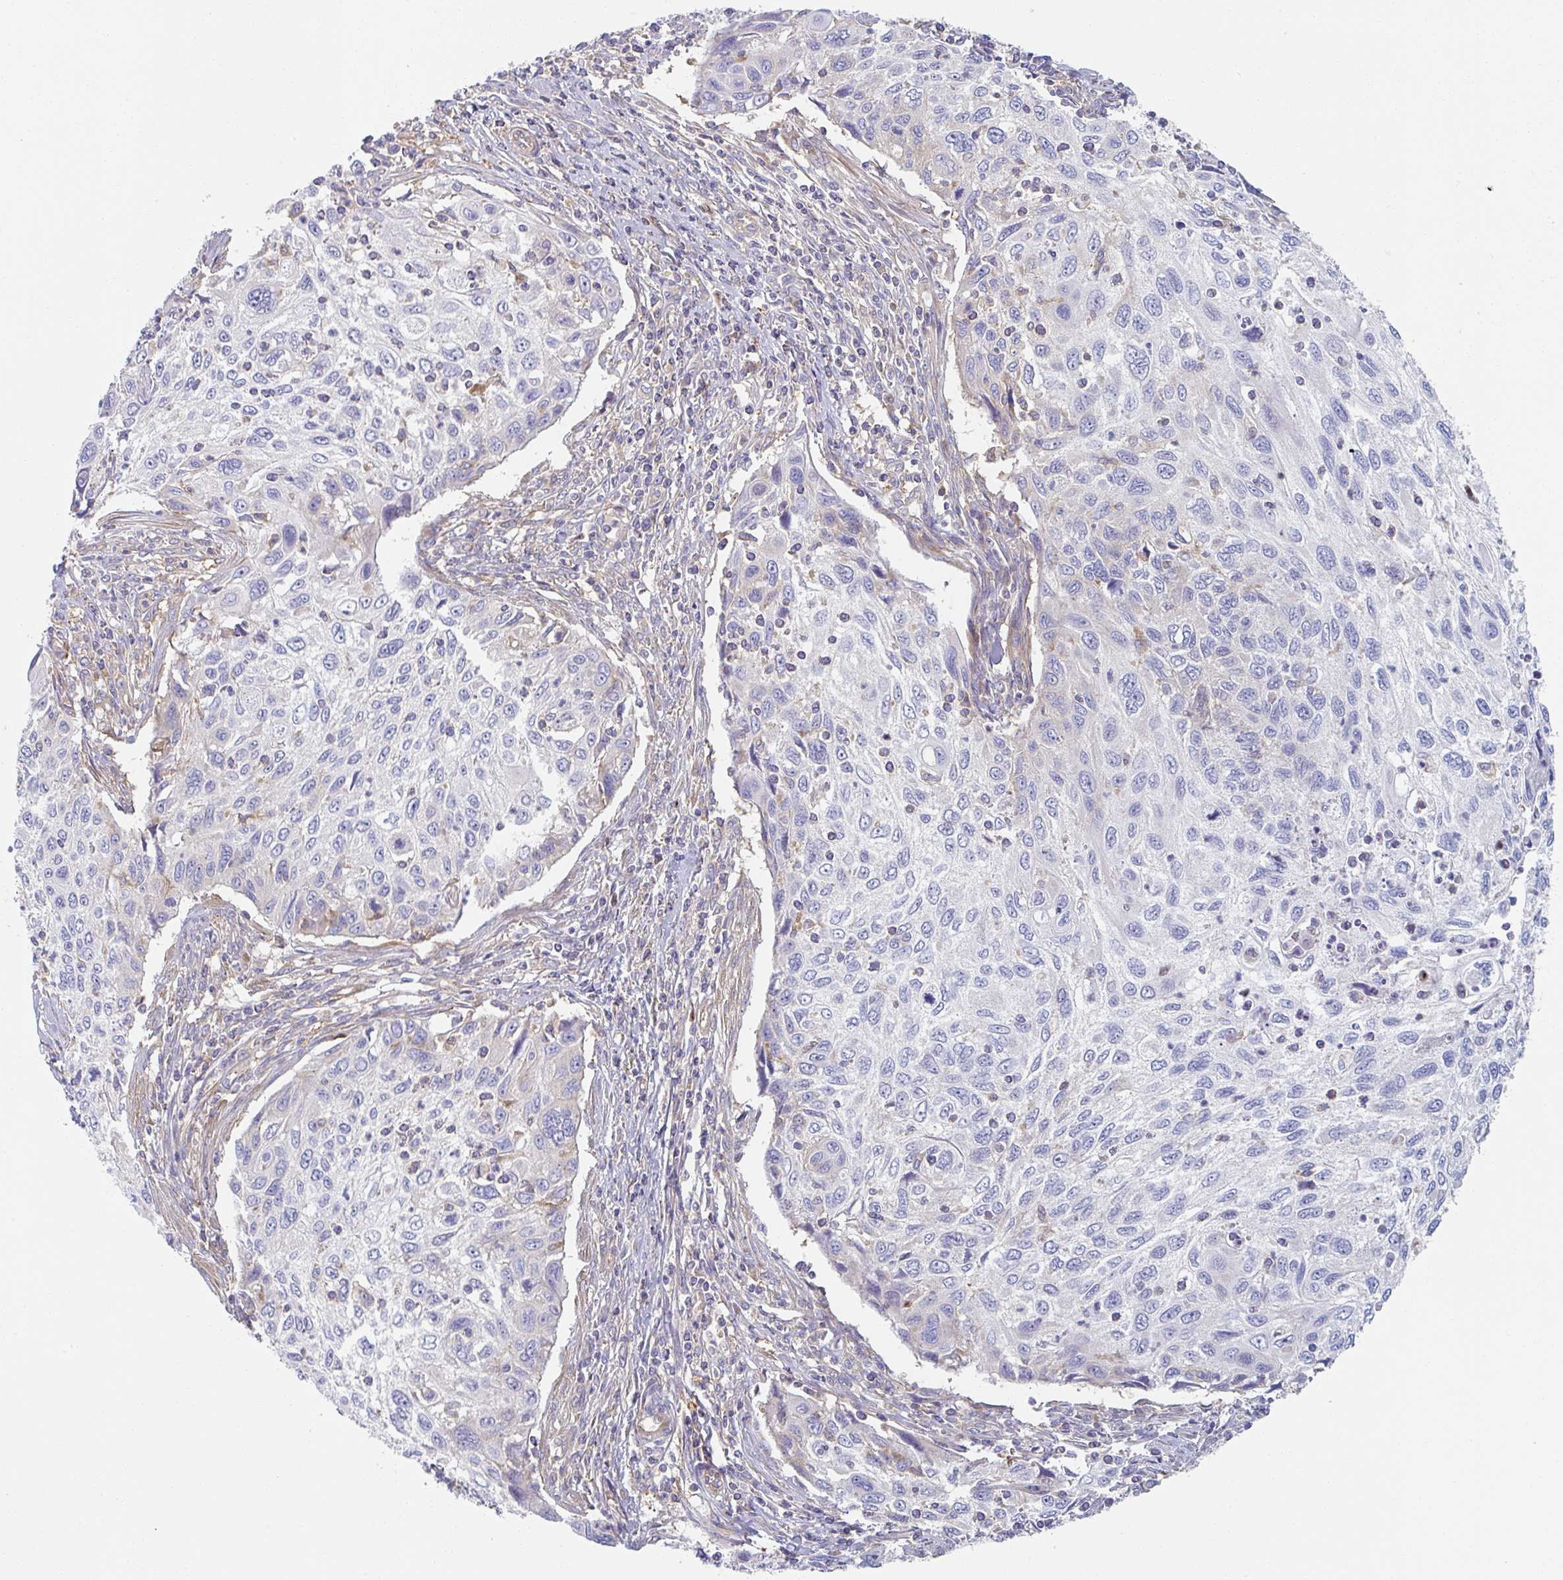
{"staining": {"intensity": "negative", "quantity": "none", "location": "none"}, "tissue": "cervical cancer", "cell_type": "Tumor cells", "image_type": "cancer", "snomed": [{"axis": "morphology", "description": "Squamous cell carcinoma, NOS"}, {"axis": "topography", "description": "Cervix"}], "caption": "Cervical cancer was stained to show a protein in brown. There is no significant positivity in tumor cells.", "gene": "AMPD2", "patient": {"sex": "female", "age": 70}}